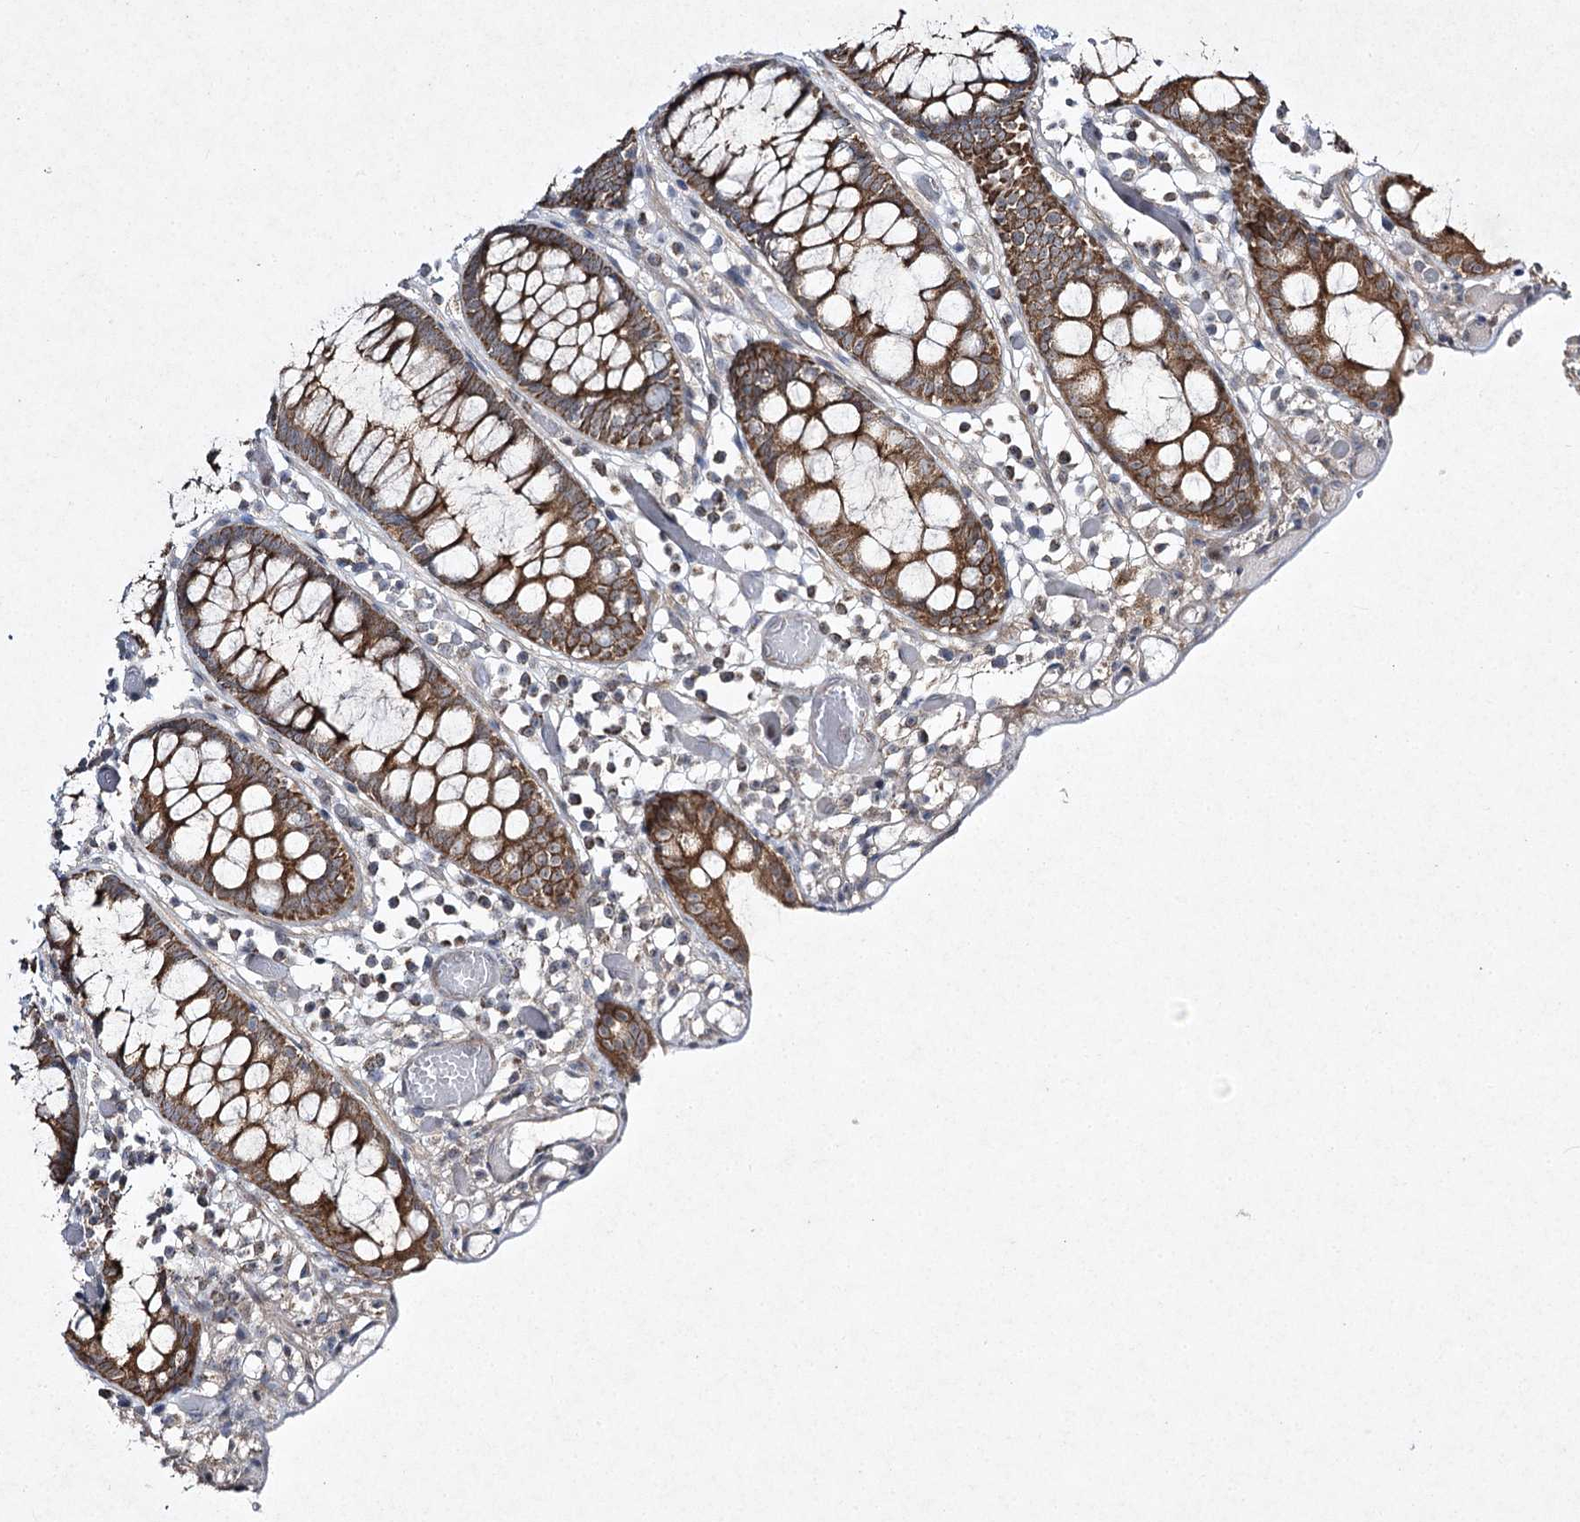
{"staining": {"intensity": "moderate", "quantity": ">75%", "location": "cytoplasmic/membranous"}, "tissue": "colon", "cell_type": "Endothelial cells", "image_type": "normal", "snomed": [{"axis": "morphology", "description": "Normal tissue, NOS"}, {"axis": "topography", "description": "Colon"}], "caption": "Immunohistochemical staining of benign human colon displays moderate cytoplasmic/membranous protein staining in approximately >75% of endothelial cells. The protein of interest is shown in brown color, while the nuclei are stained blue.", "gene": "FANCL", "patient": {"sex": "male", "age": 14}}